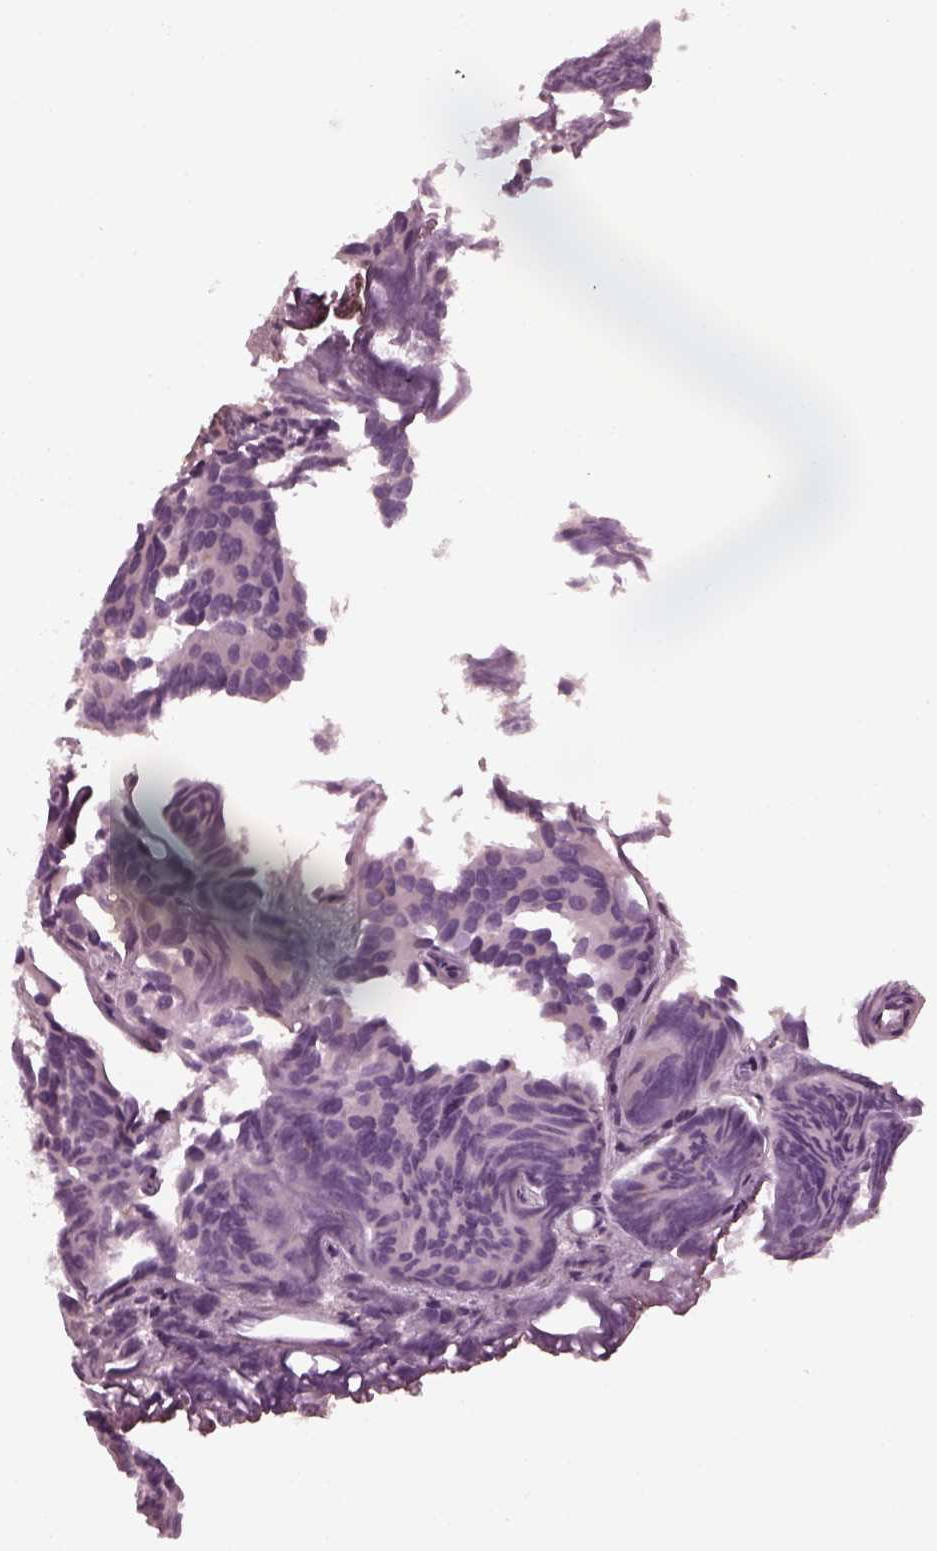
{"staining": {"intensity": "negative", "quantity": "none", "location": "none"}, "tissue": "prostate cancer", "cell_type": "Tumor cells", "image_type": "cancer", "snomed": [{"axis": "morphology", "description": "Adenocarcinoma, High grade"}, {"axis": "topography", "description": "Prostate"}], "caption": "Tumor cells are negative for brown protein staining in prostate cancer (high-grade adenocarcinoma). Brightfield microscopy of immunohistochemistry (IHC) stained with DAB (brown) and hematoxylin (blue), captured at high magnification.", "gene": "SLAMF8", "patient": {"sex": "male", "age": 77}}